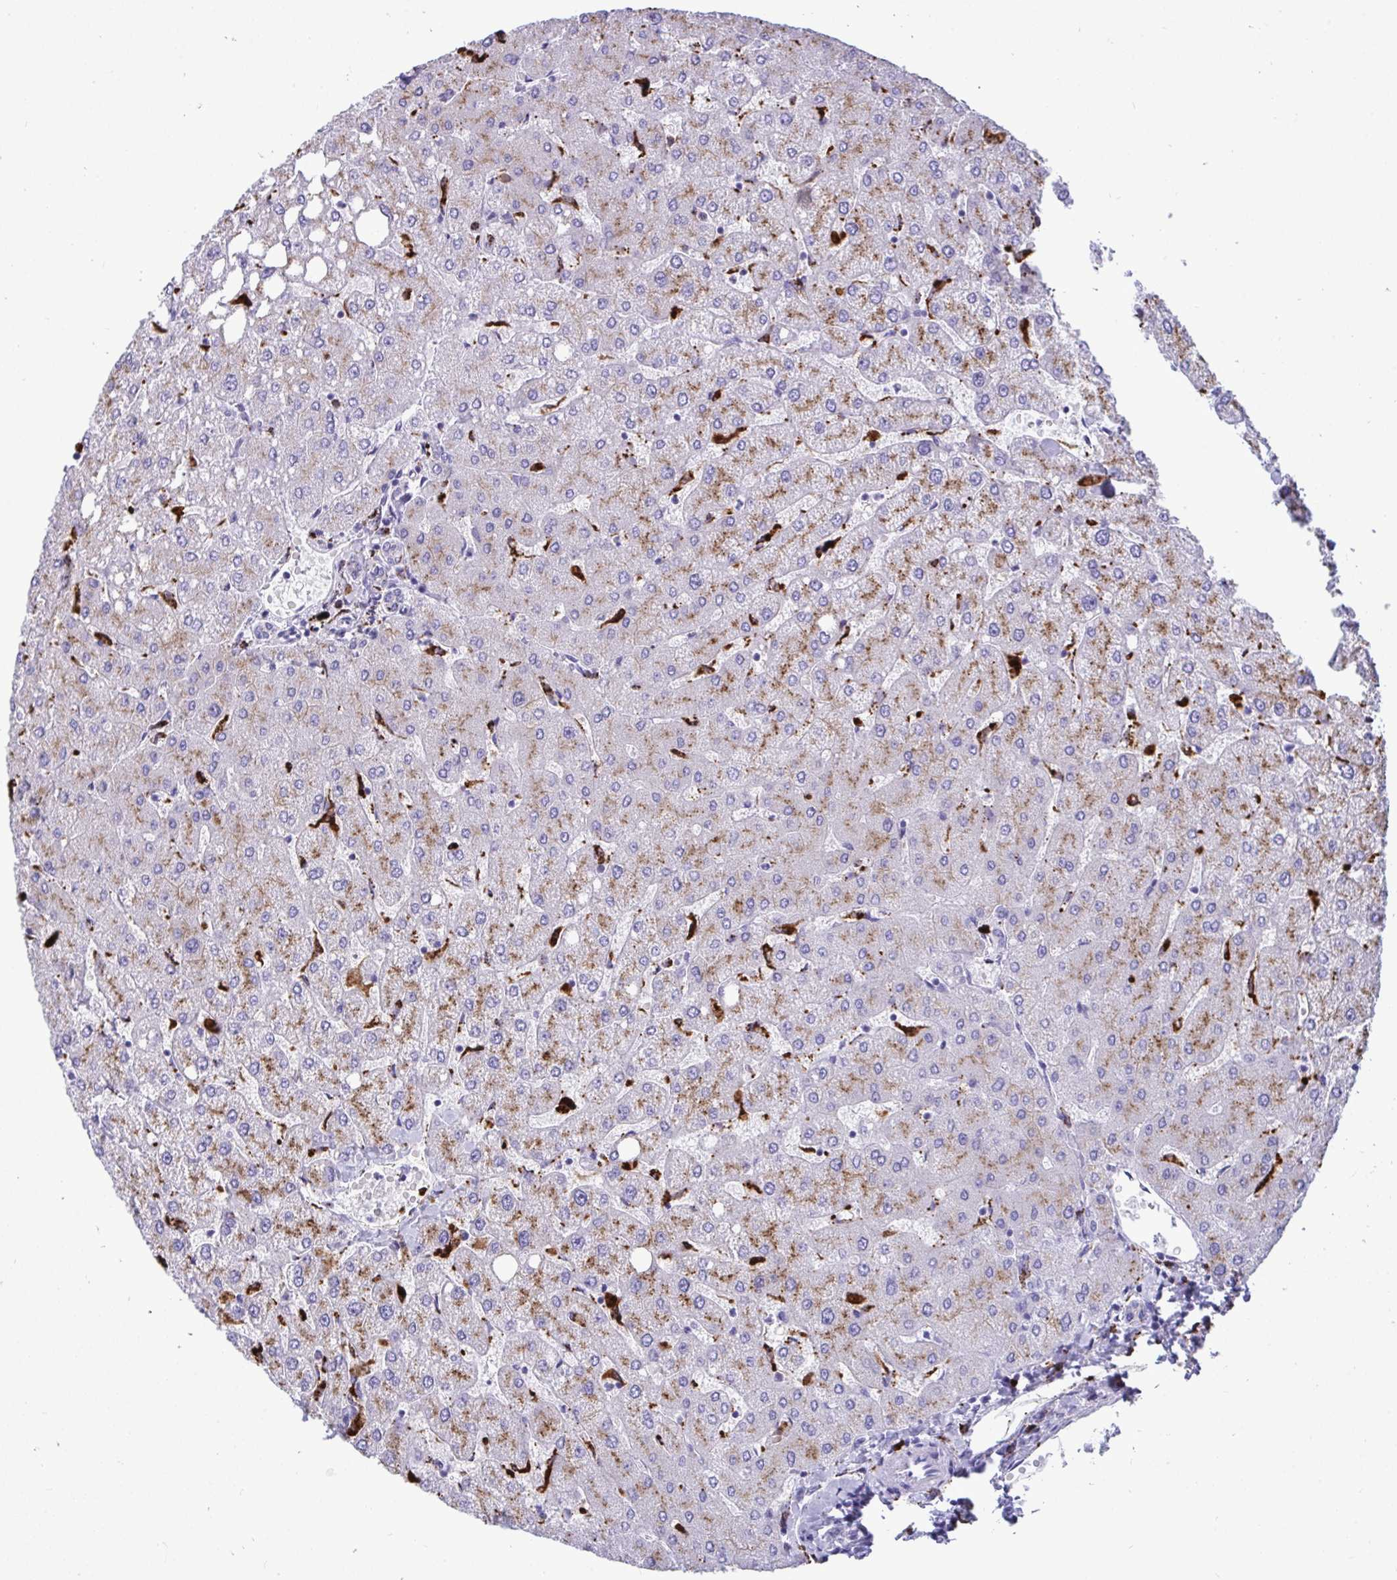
{"staining": {"intensity": "negative", "quantity": "none", "location": "none"}, "tissue": "liver", "cell_type": "Cholangiocytes", "image_type": "normal", "snomed": [{"axis": "morphology", "description": "Normal tissue, NOS"}, {"axis": "topography", "description": "Liver"}], "caption": "DAB (3,3'-diaminobenzidine) immunohistochemical staining of normal liver exhibits no significant expression in cholangiocytes.", "gene": "CPVL", "patient": {"sex": "female", "age": 54}}